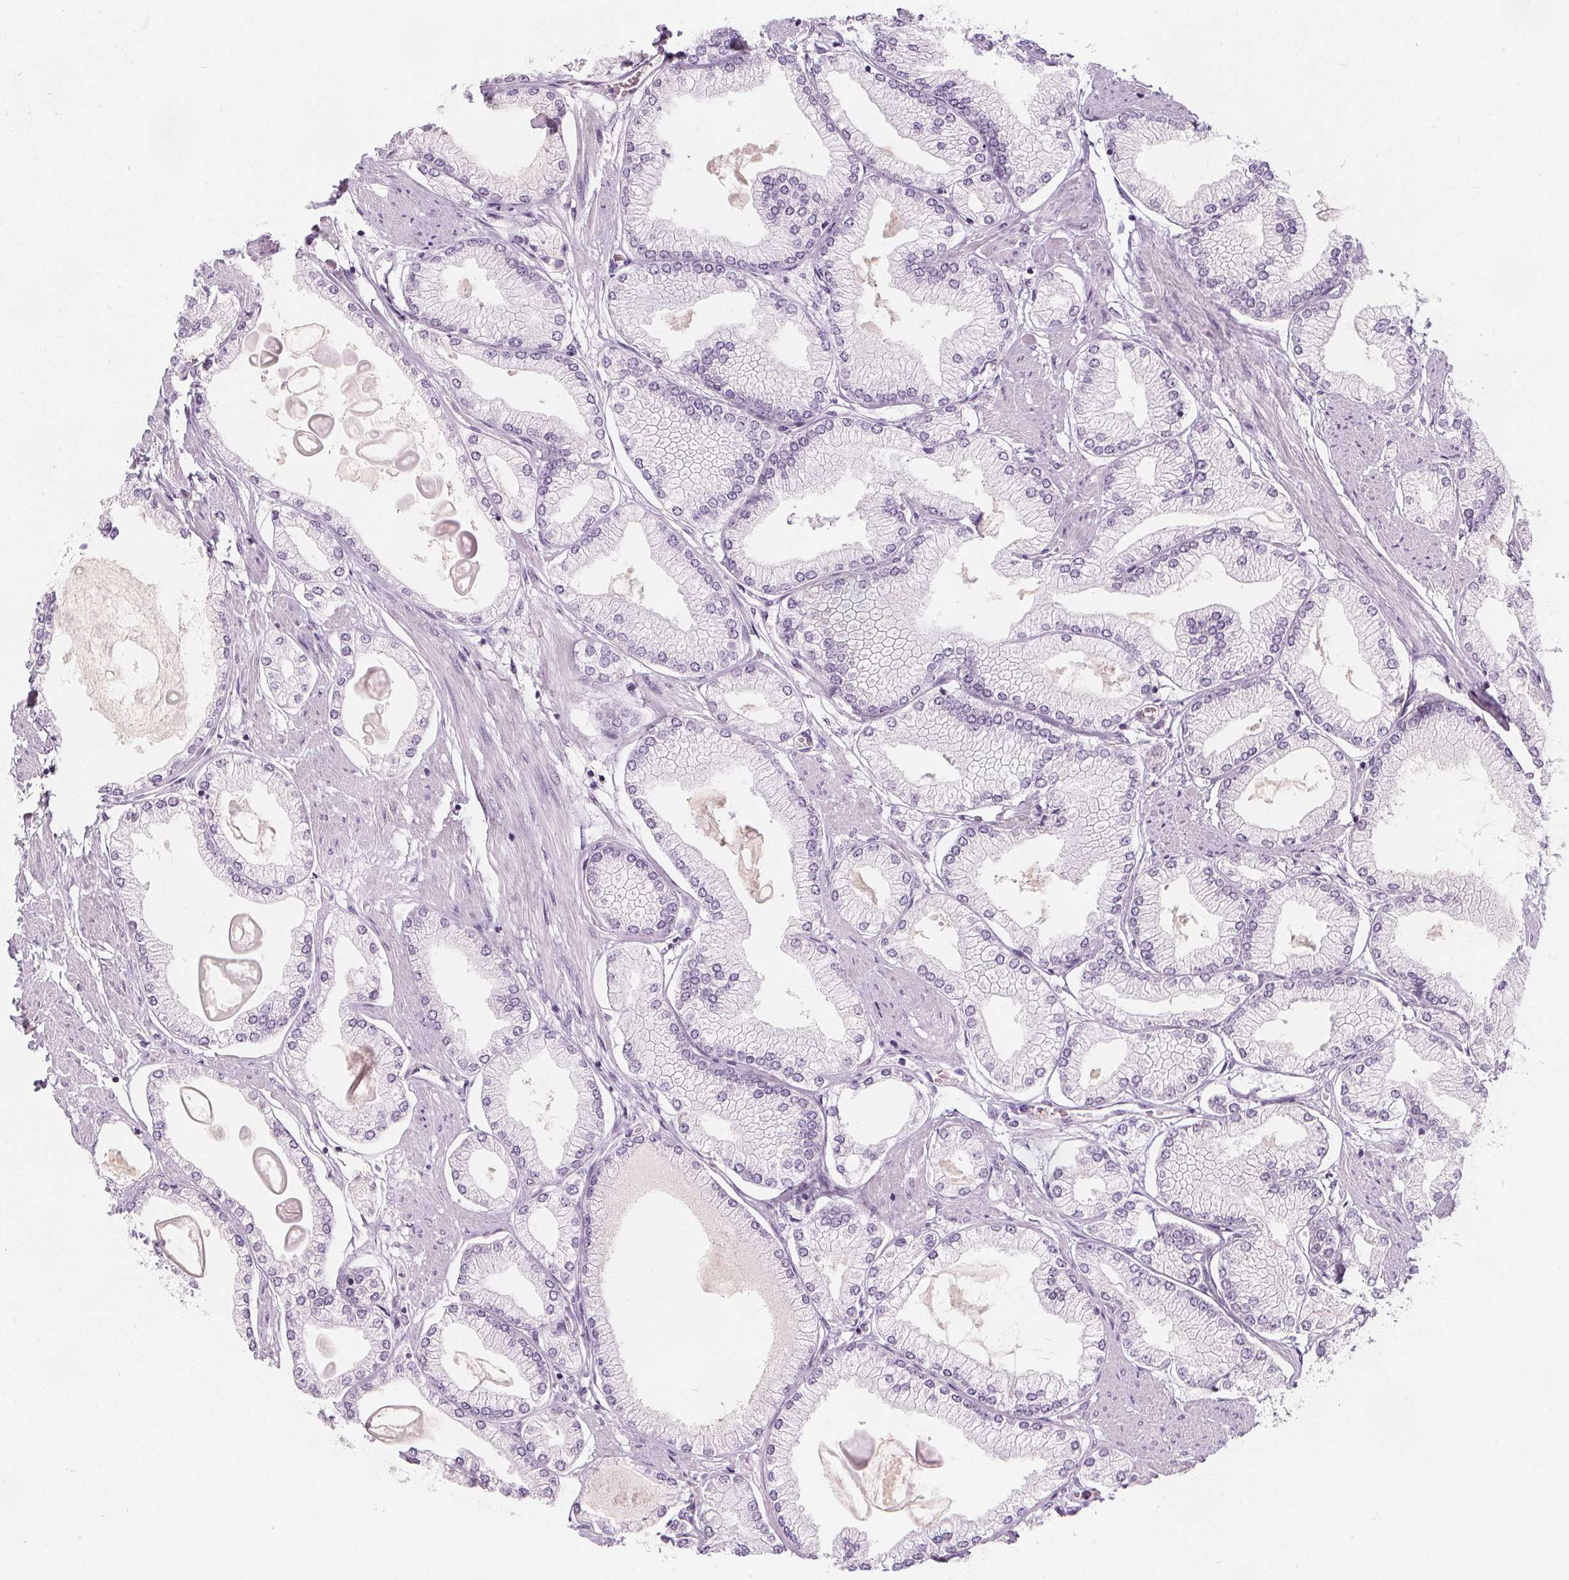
{"staining": {"intensity": "negative", "quantity": "none", "location": "none"}, "tissue": "prostate cancer", "cell_type": "Tumor cells", "image_type": "cancer", "snomed": [{"axis": "morphology", "description": "Adenocarcinoma, High grade"}, {"axis": "topography", "description": "Prostate"}], "caption": "IHC of human prostate adenocarcinoma (high-grade) reveals no expression in tumor cells.", "gene": "DBX2", "patient": {"sex": "male", "age": 68}}